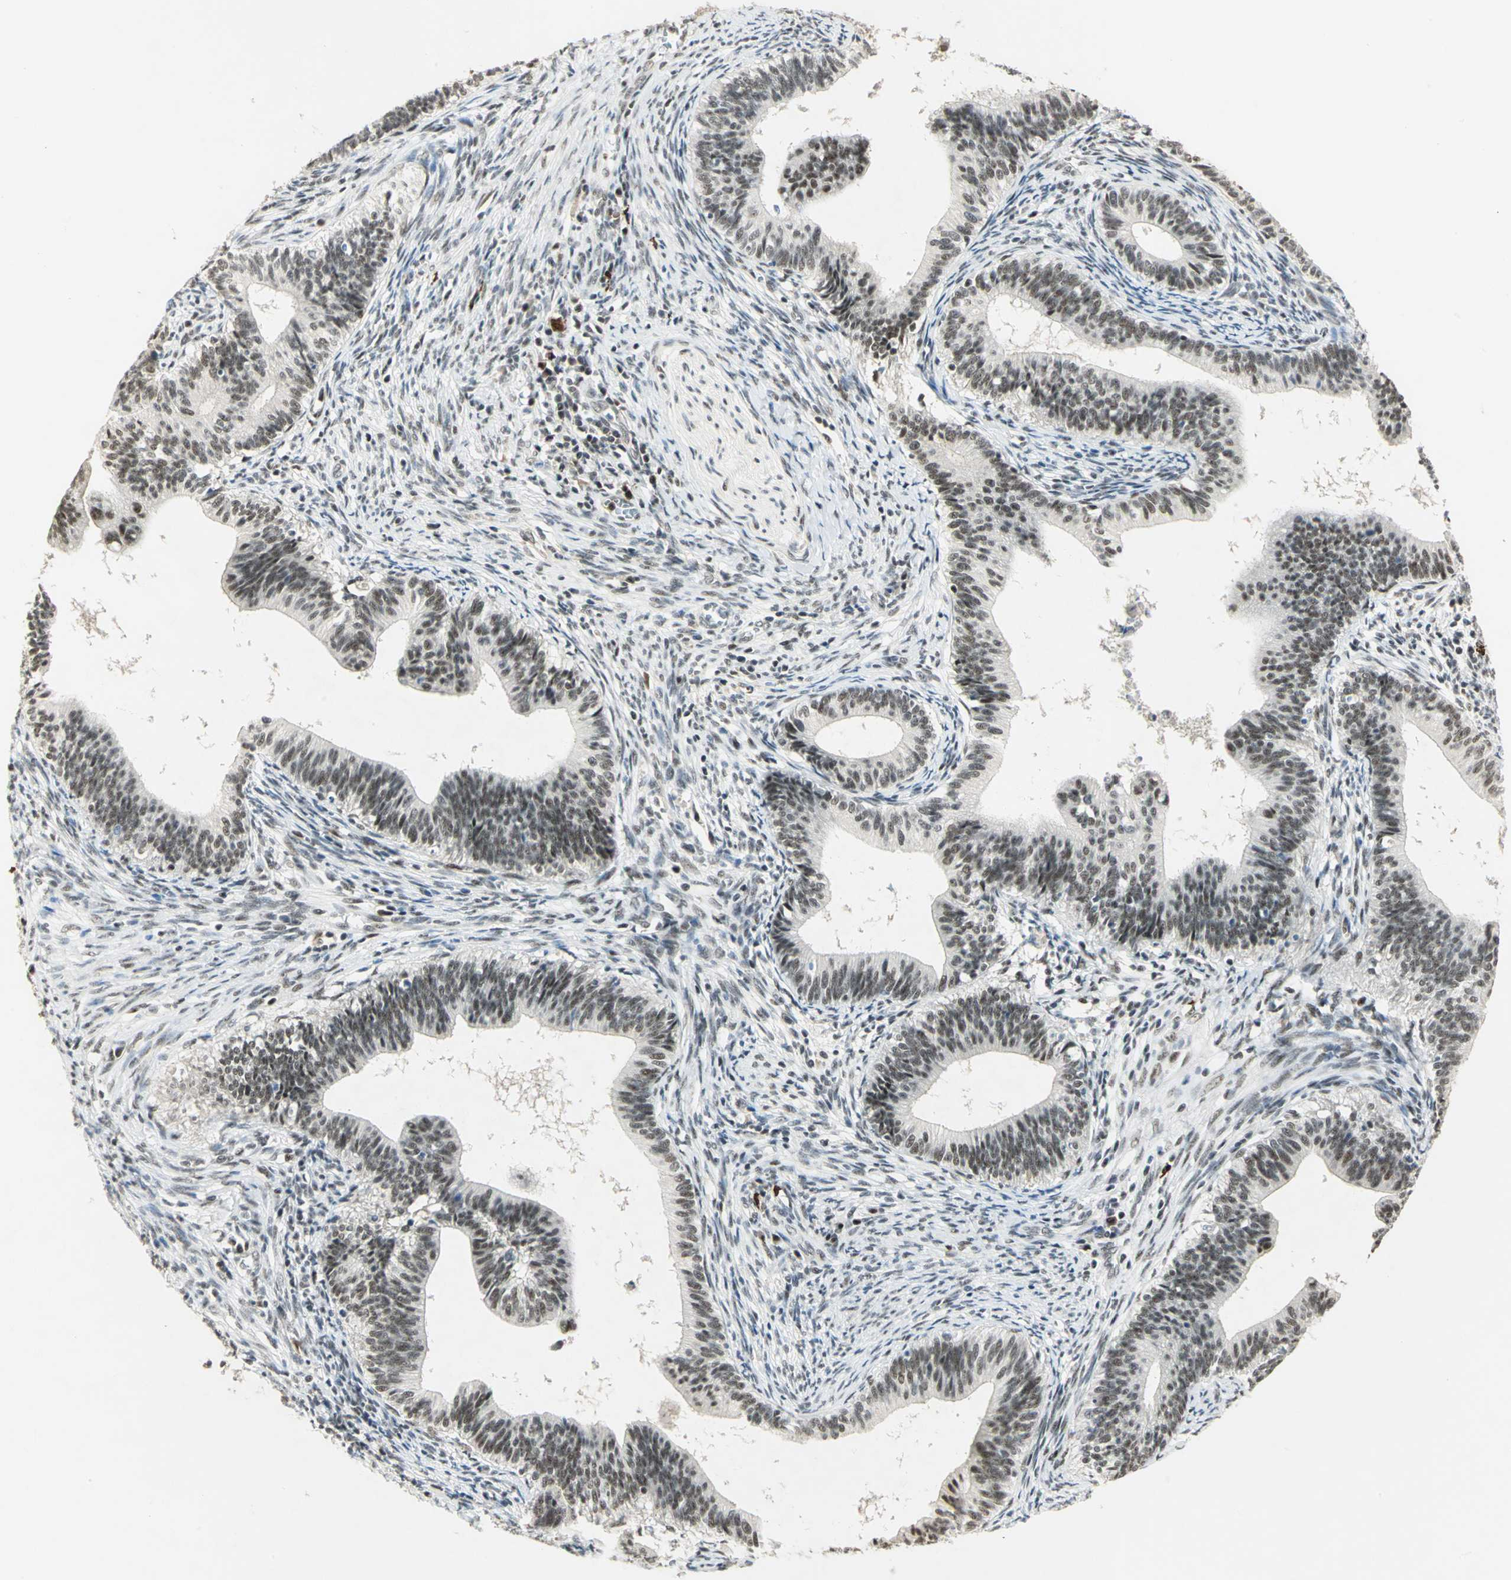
{"staining": {"intensity": "moderate", "quantity": ">75%", "location": "nuclear"}, "tissue": "cervical cancer", "cell_type": "Tumor cells", "image_type": "cancer", "snomed": [{"axis": "morphology", "description": "Adenocarcinoma, NOS"}, {"axis": "topography", "description": "Cervix"}], "caption": "This image displays IHC staining of human adenocarcinoma (cervical), with medium moderate nuclear expression in approximately >75% of tumor cells.", "gene": "CCNT1", "patient": {"sex": "female", "age": 44}}